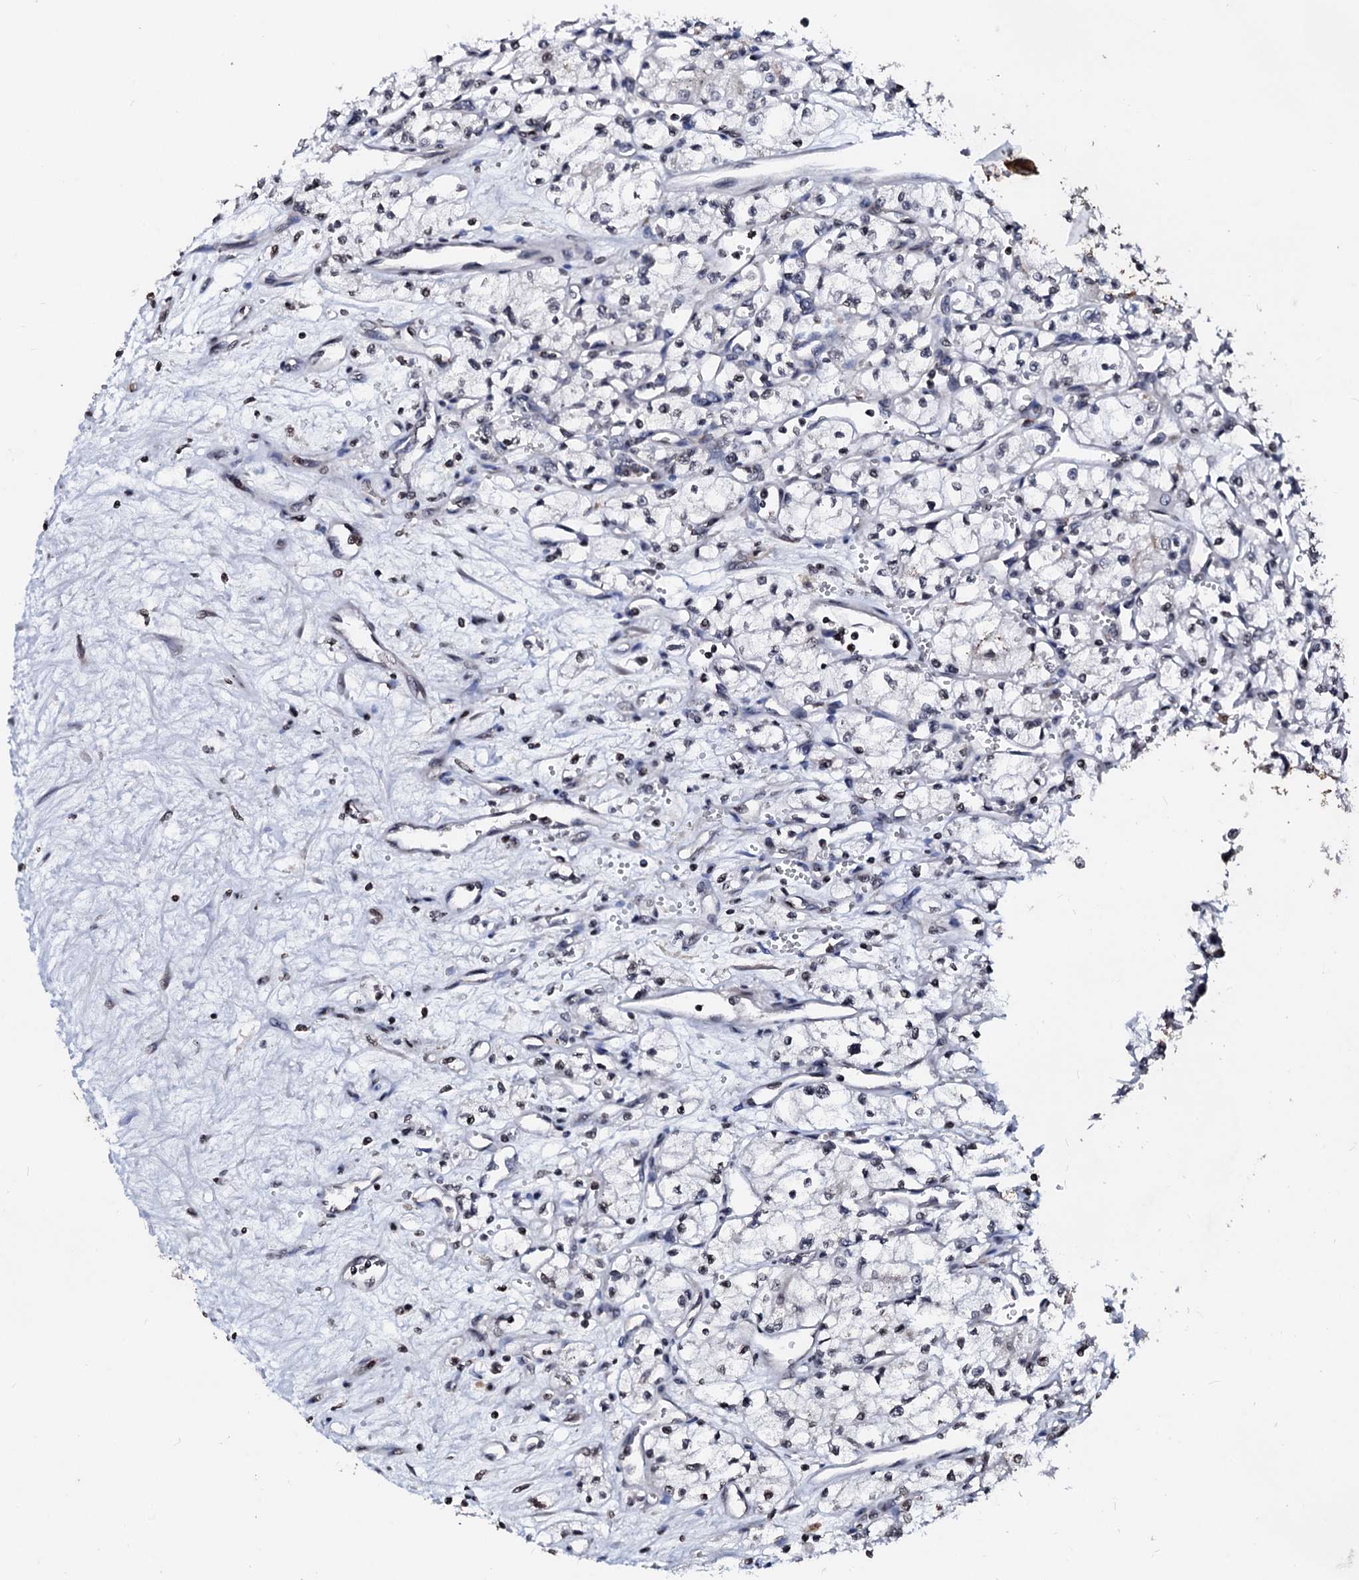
{"staining": {"intensity": "weak", "quantity": "<25%", "location": "nuclear"}, "tissue": "renal cancer", "cell_type": "Tumor cells", "image_type": "cancer", "snomed": [{"axis": "morphology", "description": "Adenocarcinoma, NOS"}, {"axis": "topography", "description": "Kidney"}], "caption": "The histopathology image demonstrates no significant positivity in tumor cells of adenocarcinoma (renal).", "gene": "LSM11", "patient": {"sex": "male", "age": 59}}